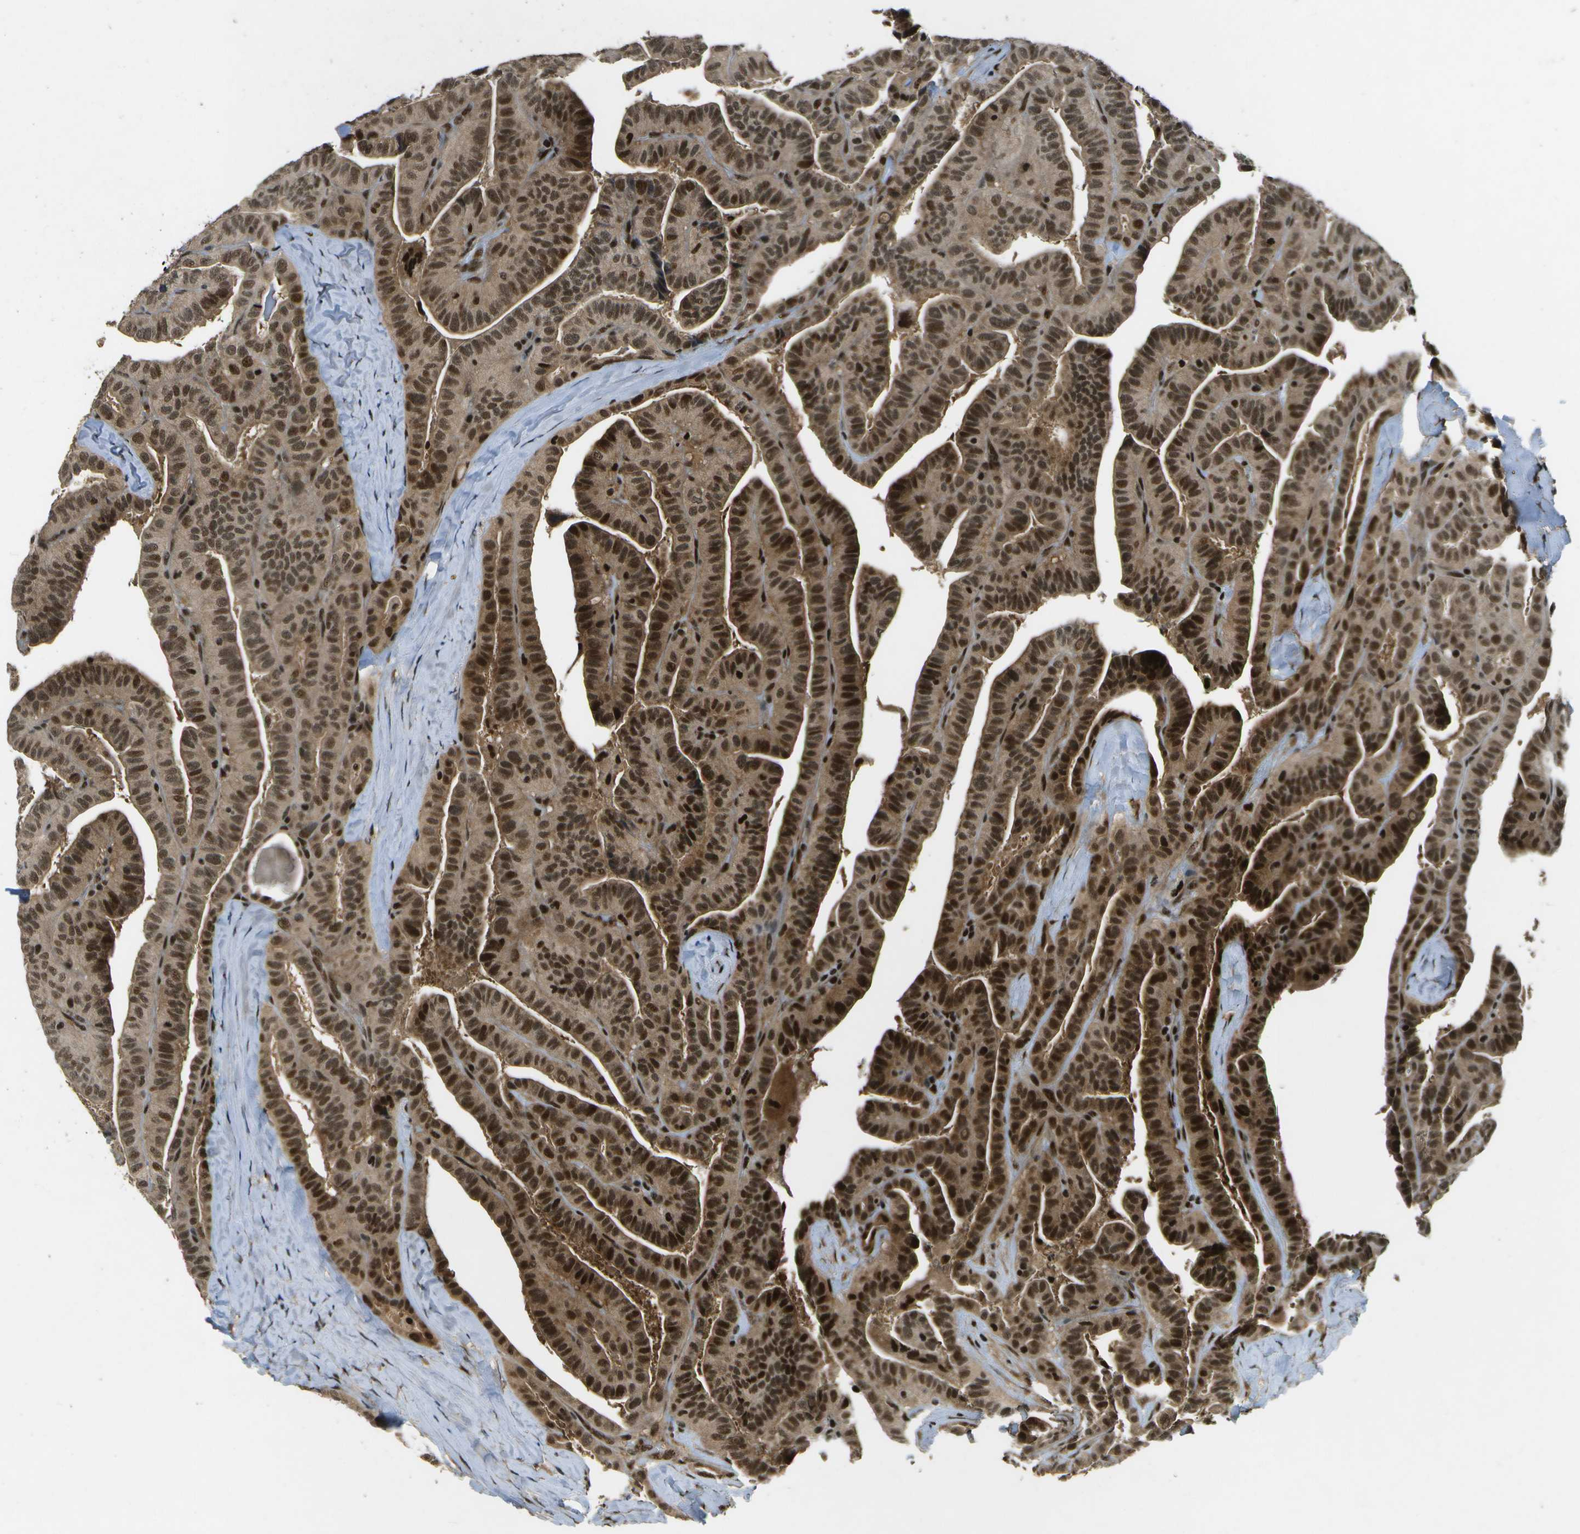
{"staining": {"intensity": "strong", "quantity": ">75%", "location": "cytoplasmic/membranous,nuclear"}, "tissue": "thyroid cancer", "cell_type": "Tumor cells", "image_type": "cancer", "snomed": [{"axis": "morphology", "description": "Papillary adenocarcinoma, NOS"}, {"axis": "topography", "description": "Thyroid gland"}], "caption": "IHC (DAB (3,3'-diaminobenzidine)) staining of human thyroid cancer displays strong cytoplasmic/membranous and nuclear protein expression in approximately >75% of tumor cells. The protein is shown in brown color, while the nuclei are stained blue.", "gene": "GANC", "patient": {"sex": "male", "age": 77}}